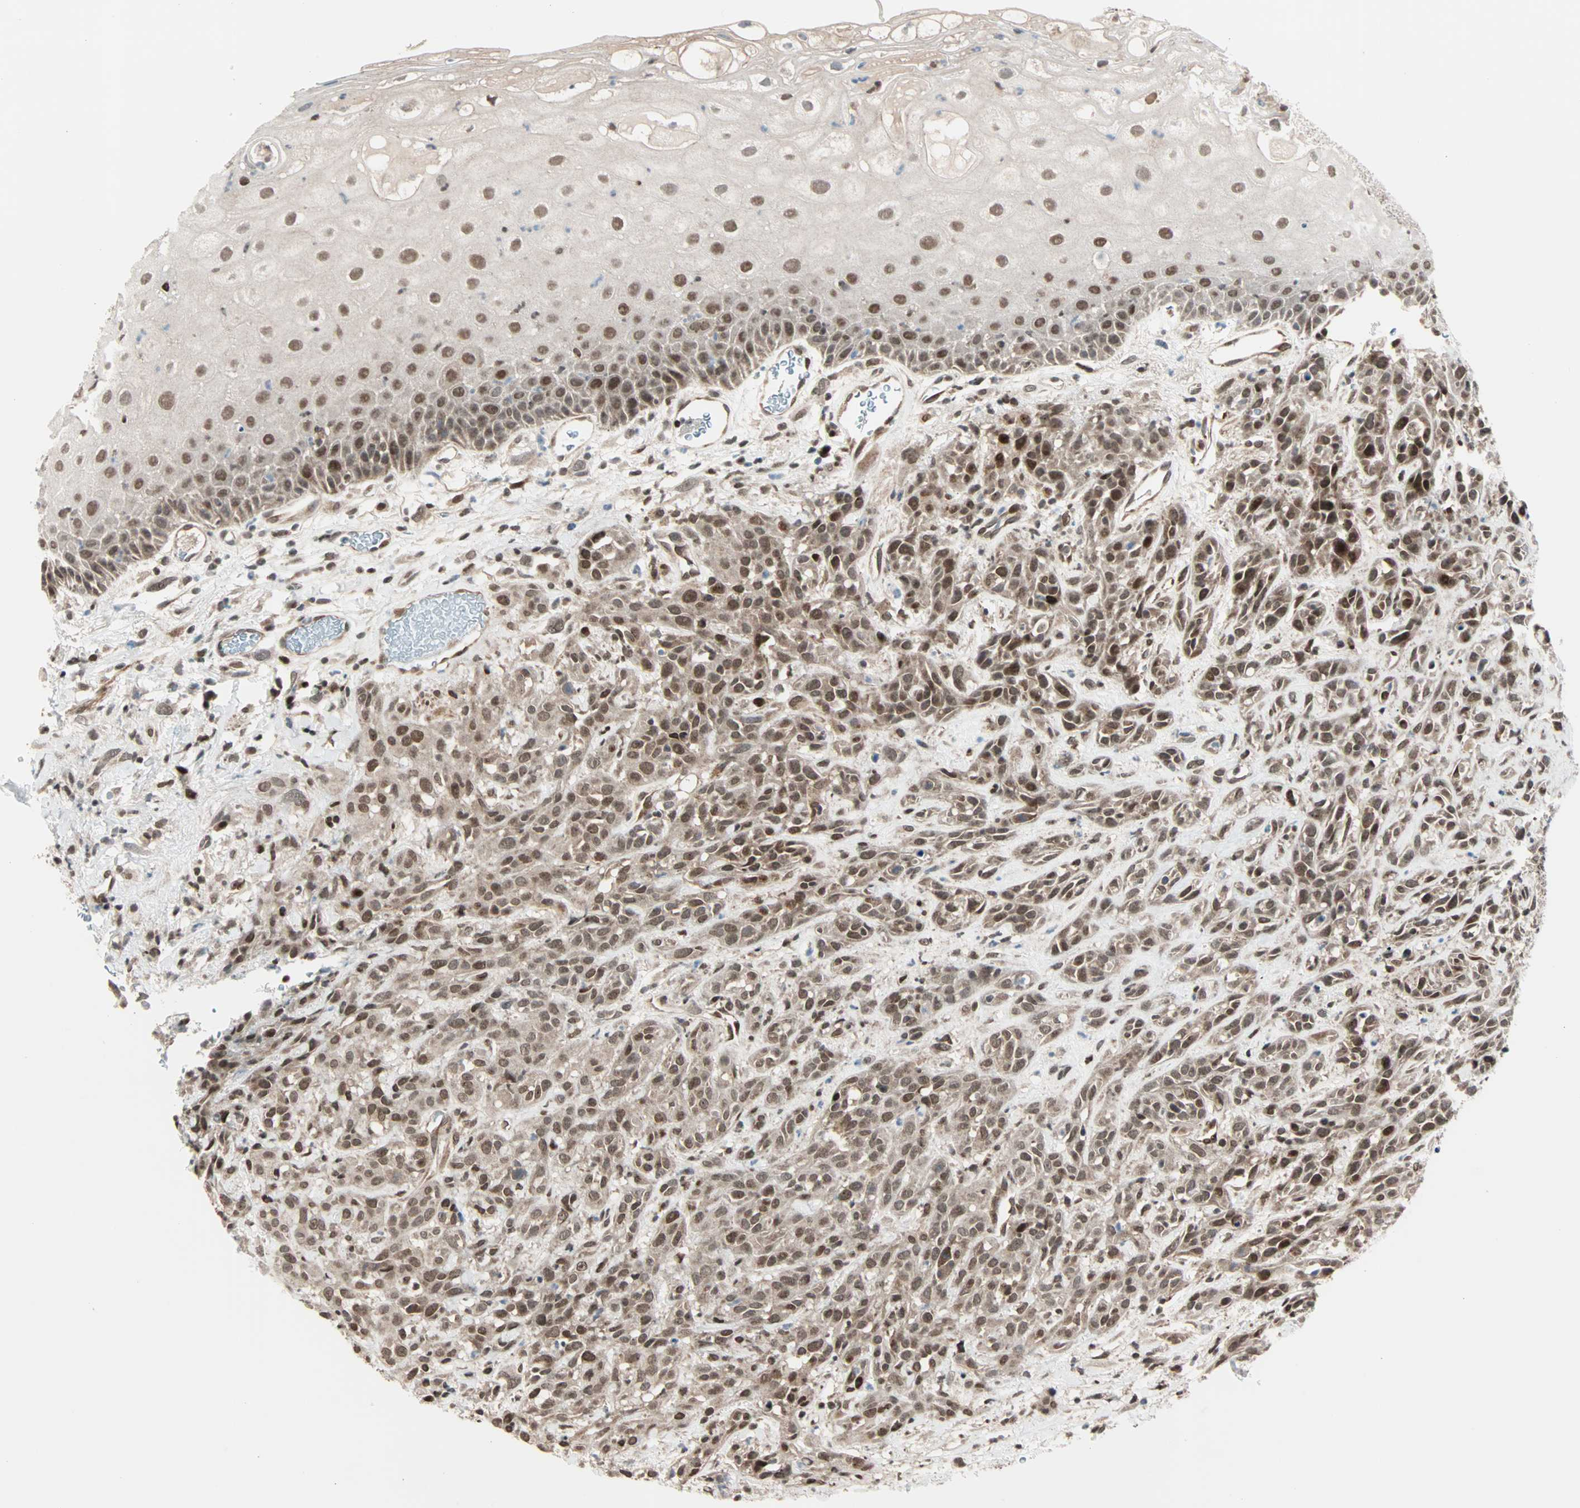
{"staining": {"intensity": "moderate", "quantity": ">75%", "location": "cytoplasmic/membranous,nuclear"}, "tissue": "head and neck cancer", "cell_type": "Tumor cells", "image_type": "cancer", "snomed": [{"axis": "morphology", "description": "Normal tissue, NOS"}, {"axis": "morphology", "description": "Squamous cell carcinoma, NOS"}, {"axis": "topography", "description": "Cartilage tissue"}, {"axis": "topography", "description": "Head-Neck"}], "caption": "Immunohistochemistry of head and neck cancer demonstrates medium levels of moderate cytoplasmic/membranous and nuclear staining in about >75% of tumor cells. The staining was performed using DAB (3,3'-diaminobenzidine) to visualize the protein expression in brown, while the nuclei were stained in blue with hematoxylin (Magnification: 20x).", "gene": "CBX4", "patient": {"sex": "male", "age": 62}}